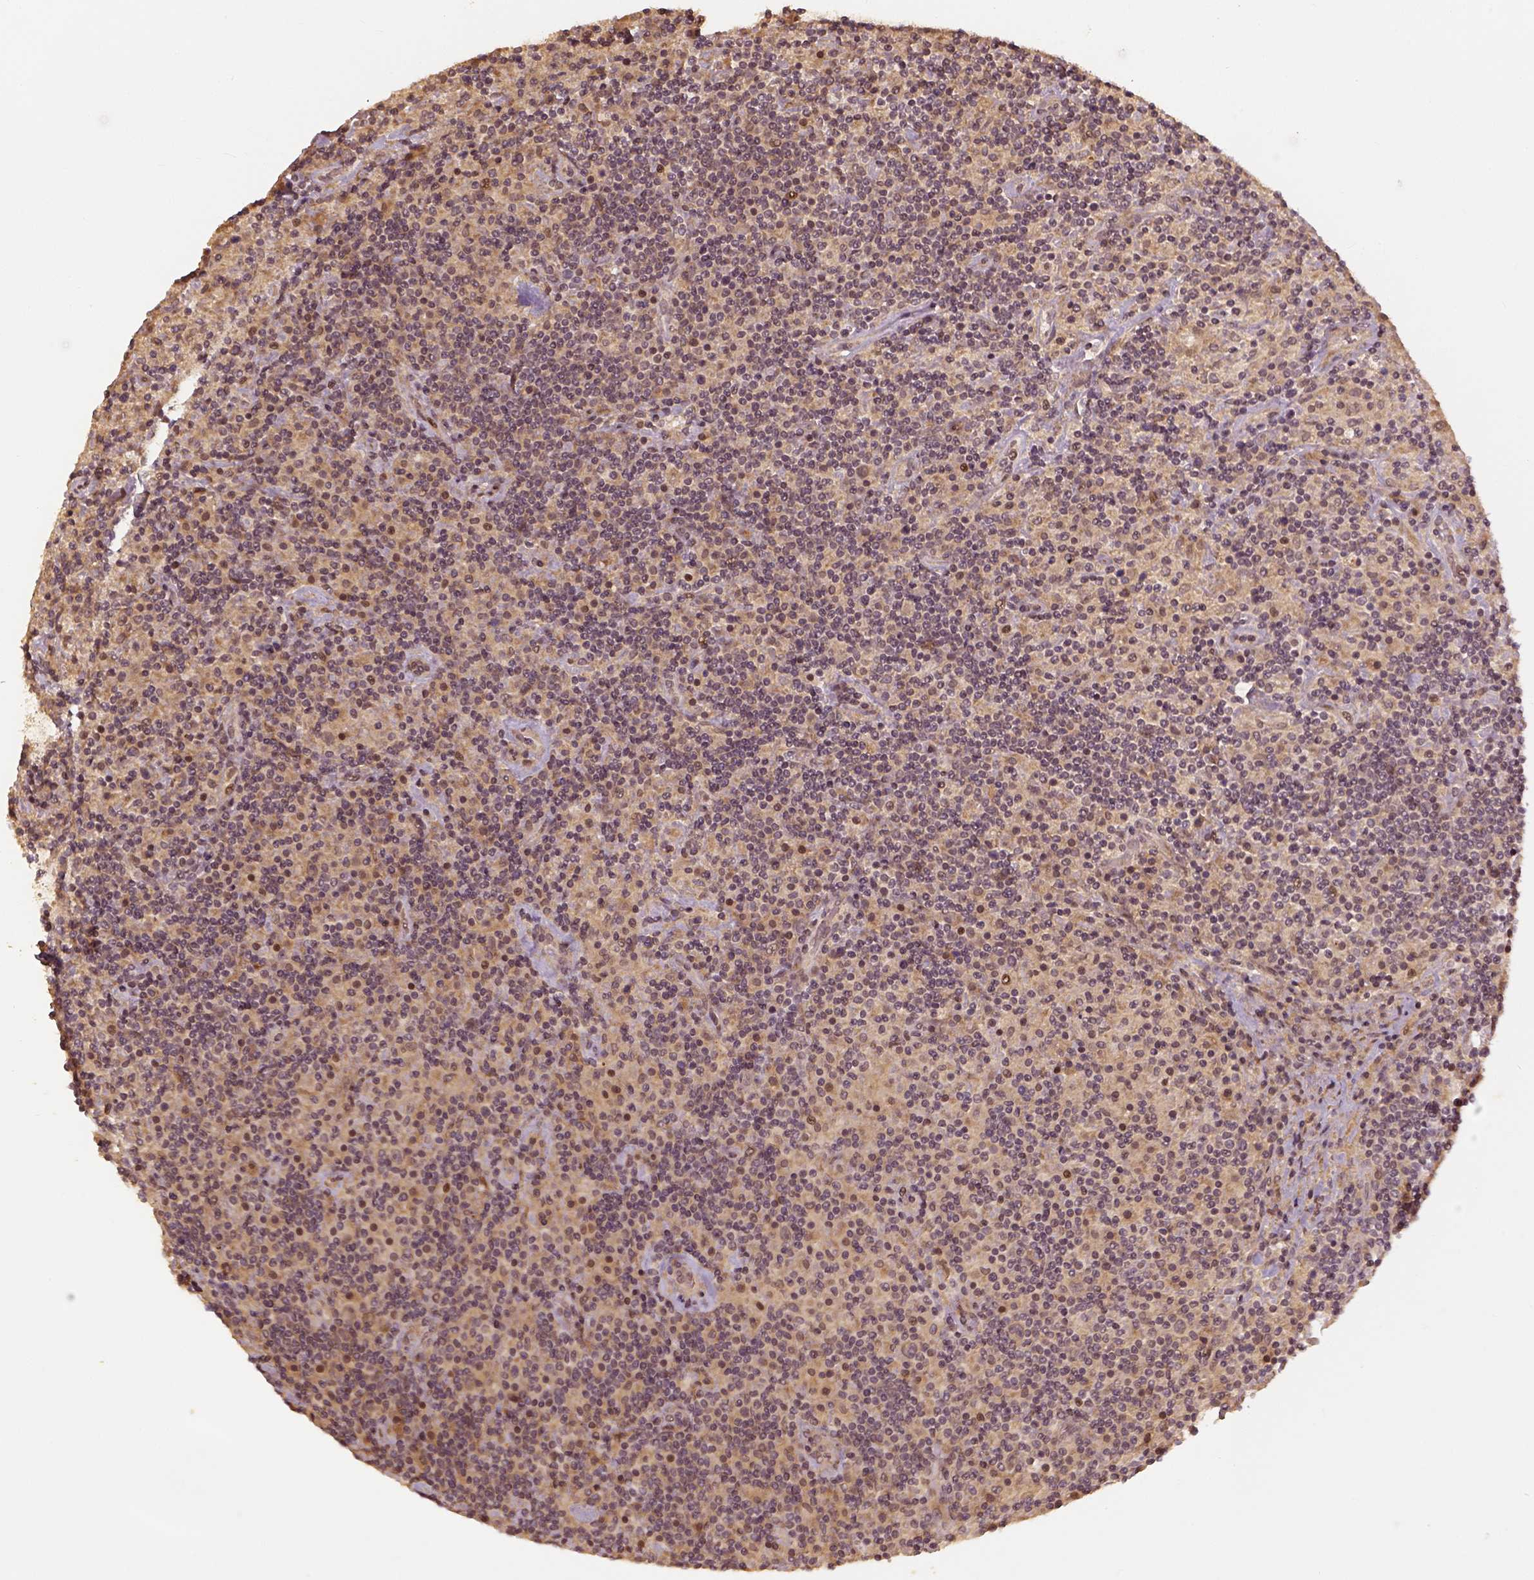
{"staining": {"intensity": "negative", "quantity": "none", "location": "none"}, "tissue": "lymphoma", "cell_type": "Tumor cells", "image_type": "cancer", "snomed": [{"axis": "morphology", "description": "Hodgkin's disease, NOS"}, {"axis": "topography", "description": "Lymph node"}], "caption": "Human Hodgkin's disease stained for a protein using immunohistochemistry shows no staining in tumor cells.", "gene": "VEGFA", "patient": {"sex": "male", "age": 70}}